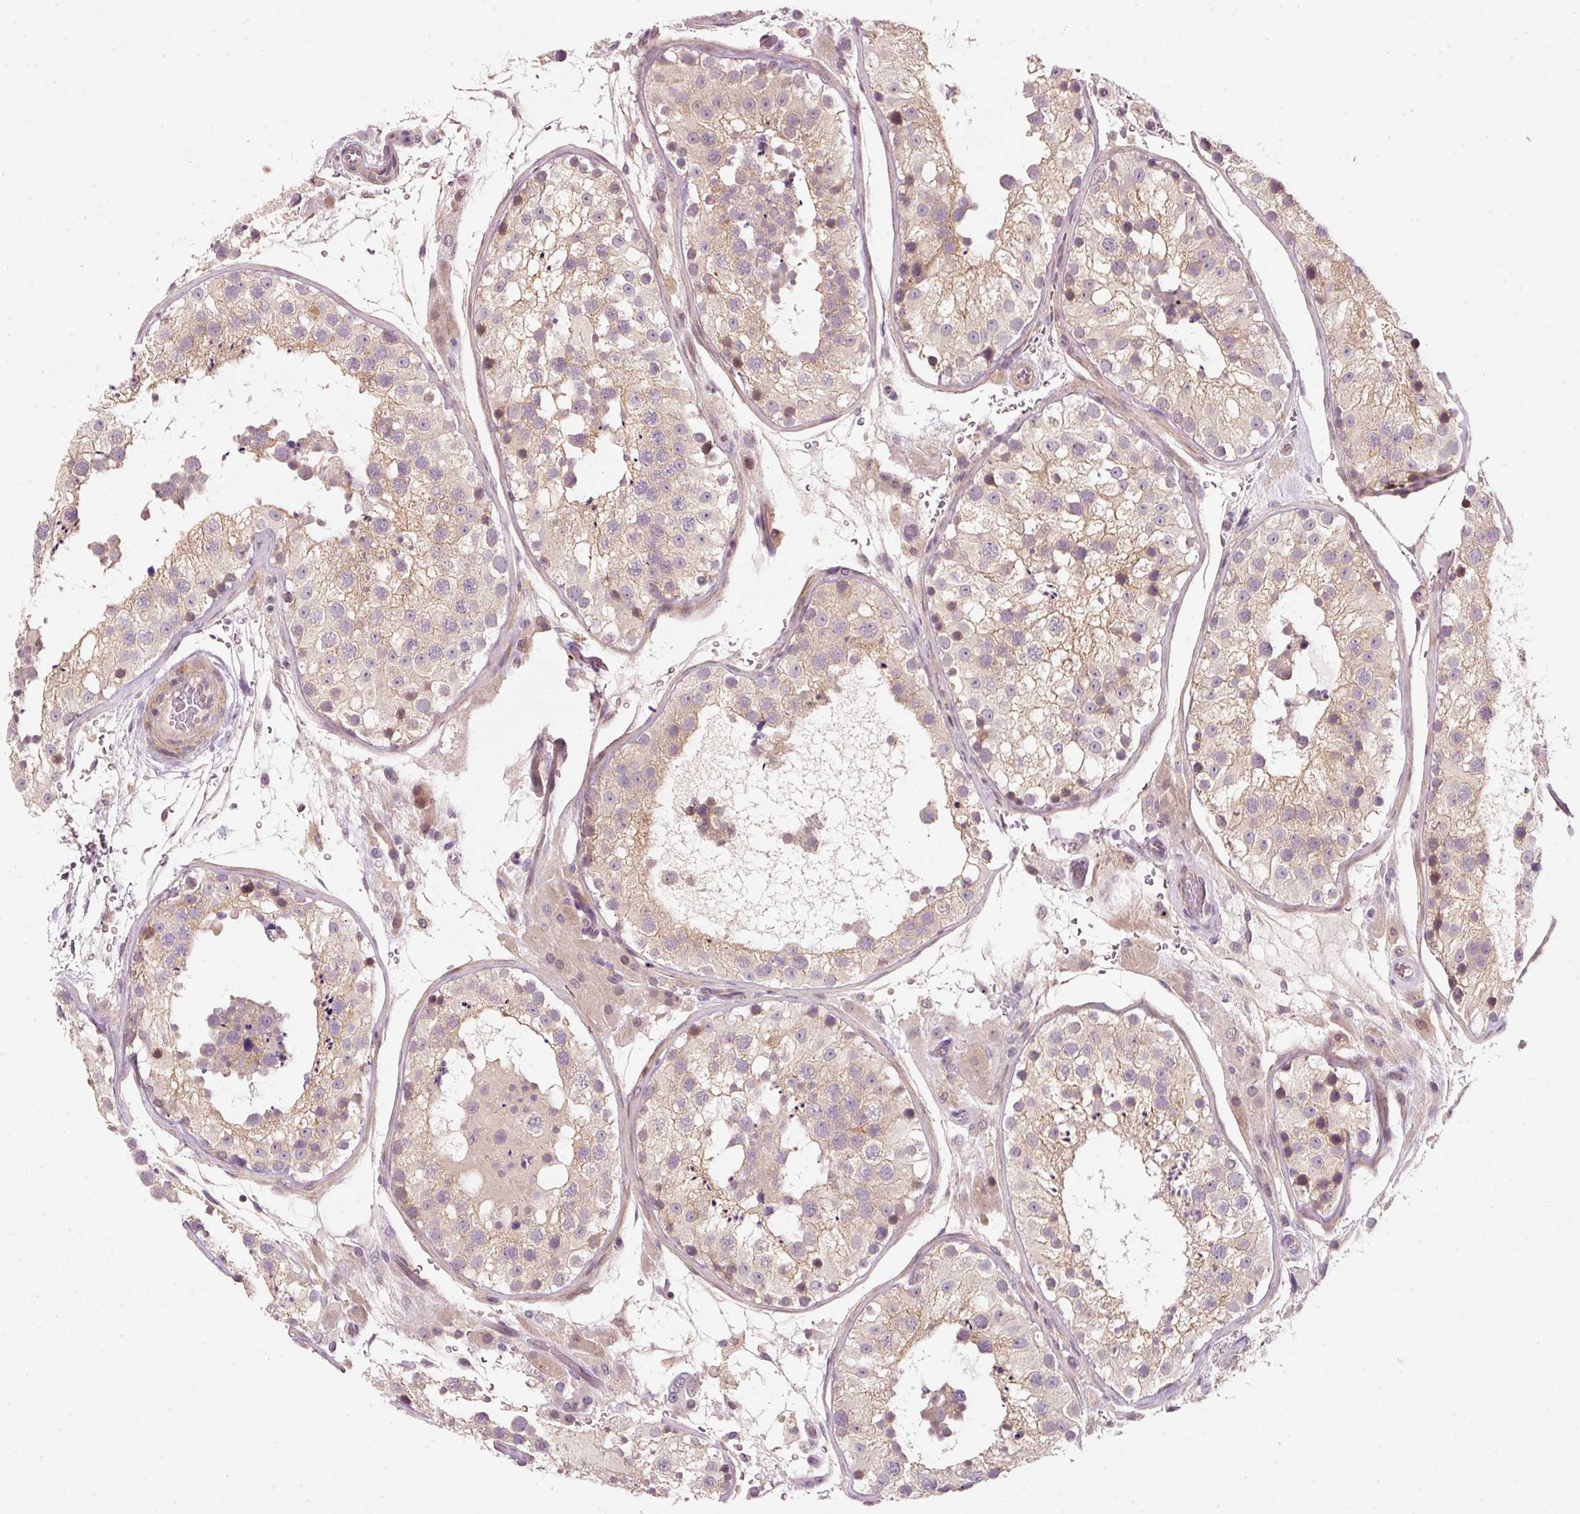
{"staining": {"intensity": "weak", "quantity": "25%-75%", "location": "cytoplasmic/membranous"}, "tissue": "testis", "cell_type": "Cells in seminiferous ducts", "image_type": "normal", "snomed": [{"axis": "morphology", "description": "Normal tissue, NOS"}, {"axis": "topography", "description": "Testis"}], "caption": "Protein positivity by immunohistochemistry demonstrates weak cytoplasmic/membranous expression in about 25%-75% of cells in seminiferous ducts in unremarkable testis.", "gene": "TIRAP", "patient": {"sex": "male", "age": 26}}